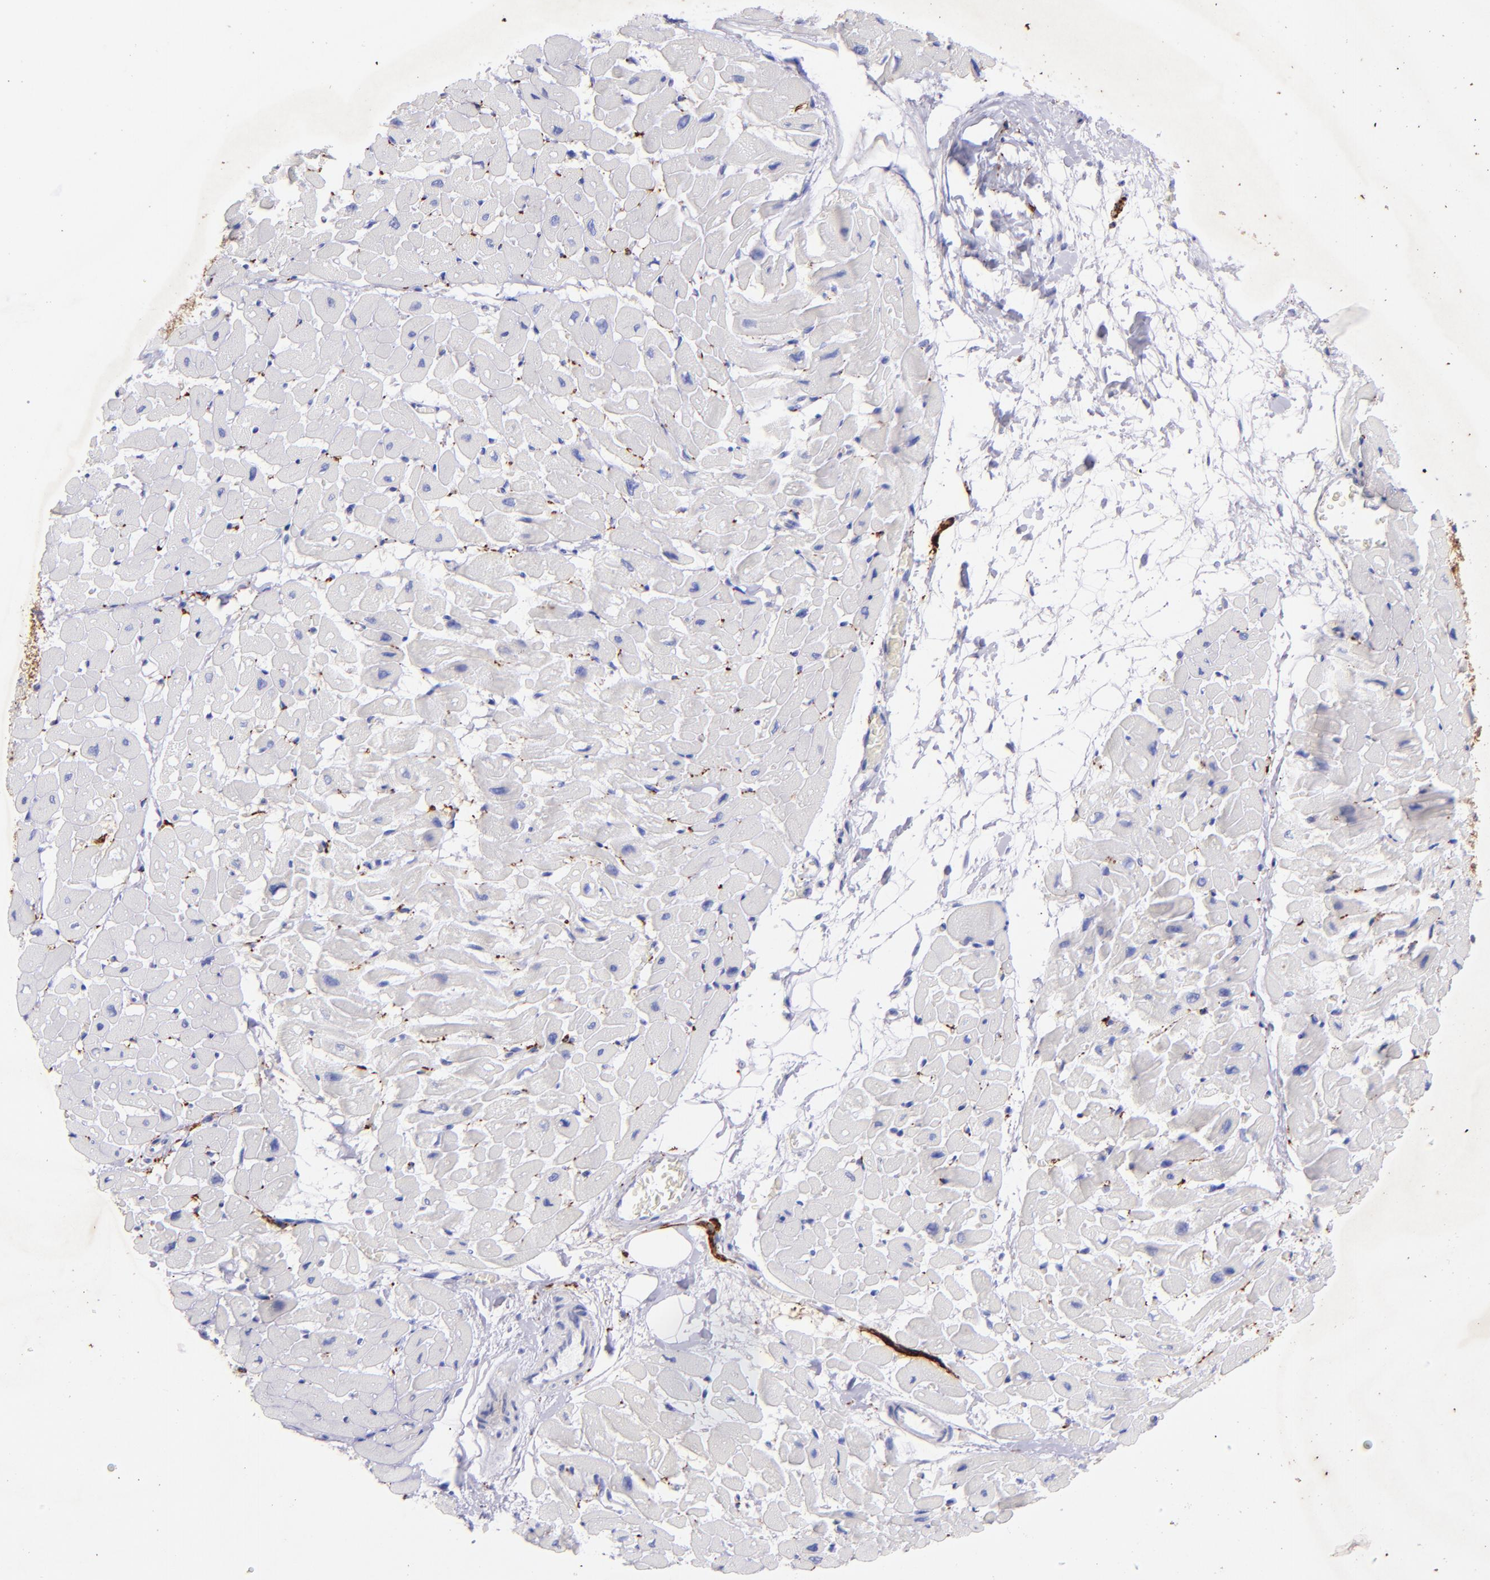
{"staining": {"intensity": "negative", "quantity": "none", "location": "none"}, "tissue": "heart muscle", "cell_type": "Cardiomyocytes", "image_type": "normal", "snomed": [{"axis": "morphology", "description": "Normal tissue, NOS"}, {"axis": "topography", "description": "Heart"}], "caption": "This is a image of immunohistochemistry (IHC) staining of unremarkable heart muscle, which shows no staining in cardiomyocytes.", "gene": "UCHL1", "patient": {"sex": "male", "age": 45}}